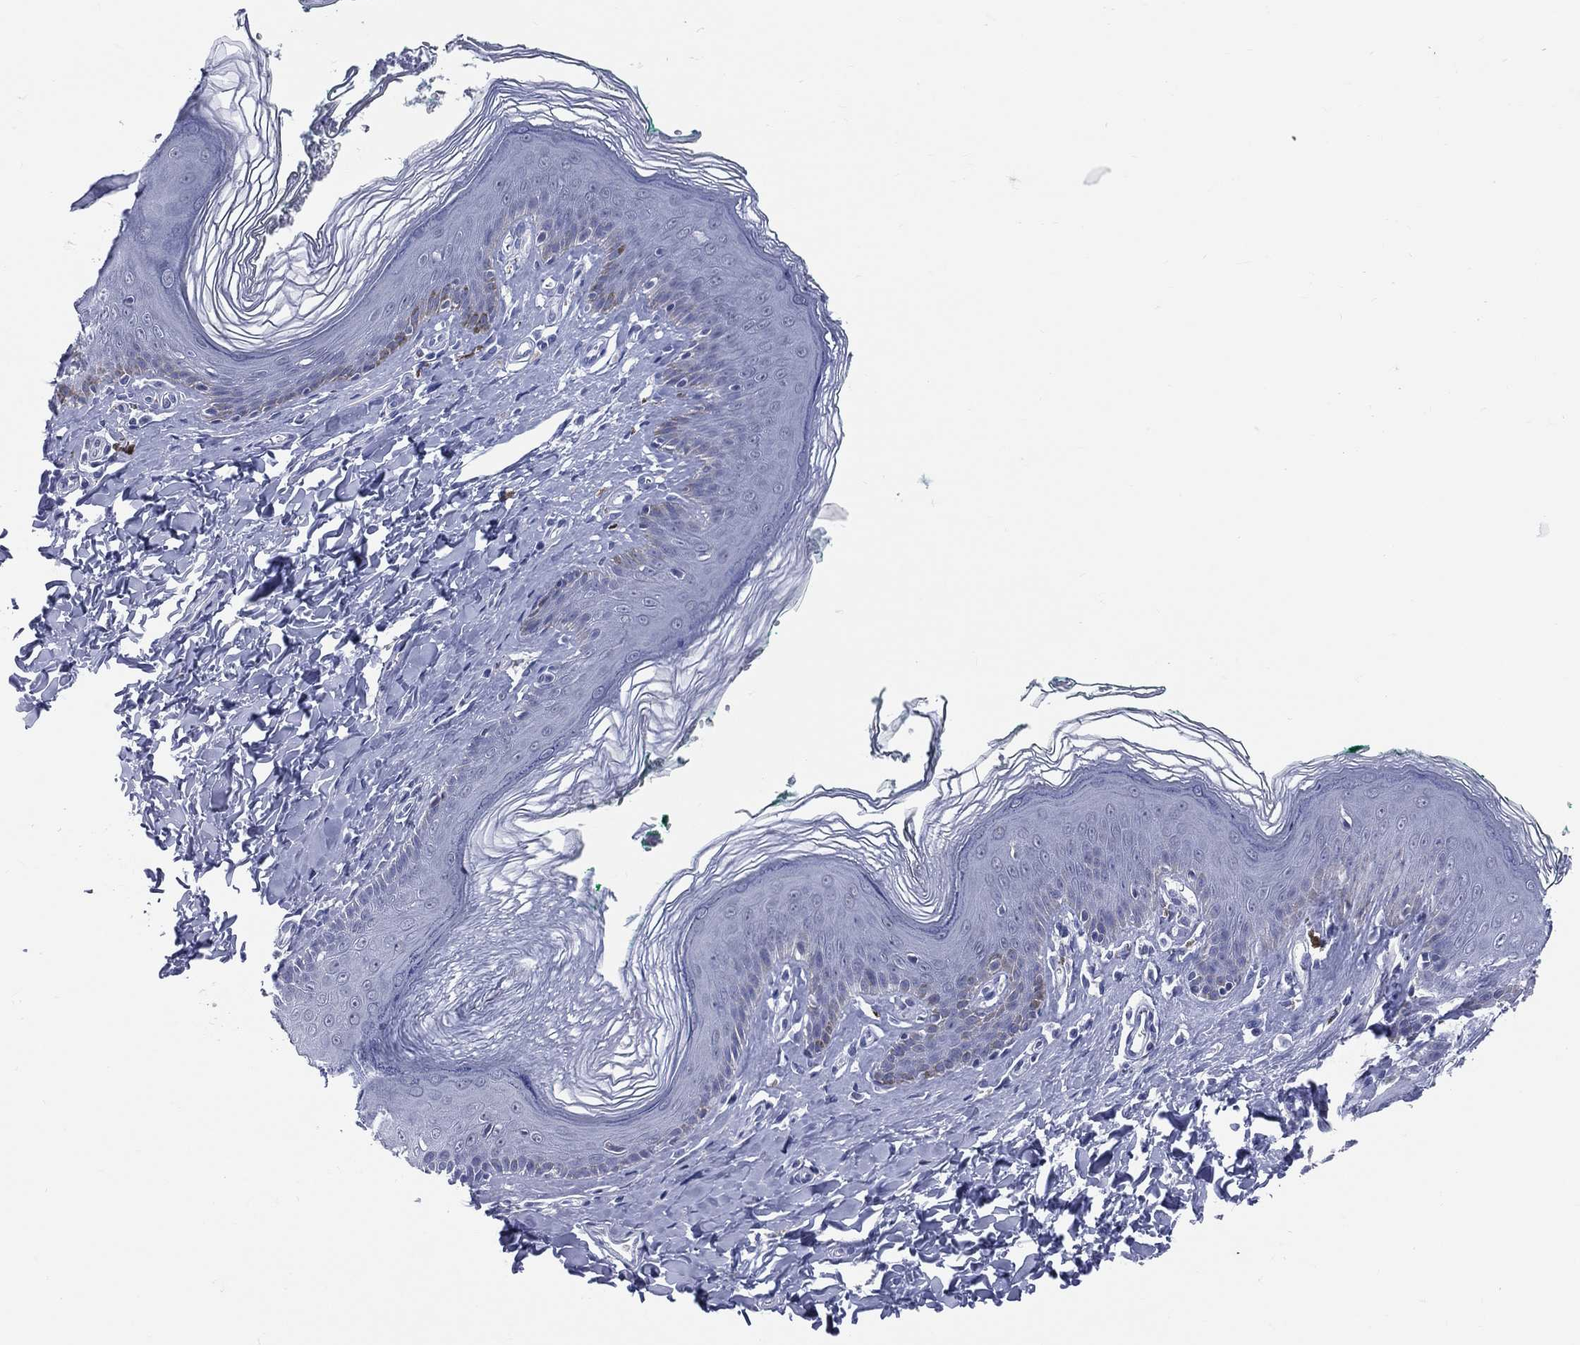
{"staining": {"intensity": "negative", "quantity": "none", "location": "none"}, "tissue": "skin", "cell_type": "Epidermal cells", "image_type": "normal", "snomed": [{"axis": "morphology", "description": "Normal tissue, NOS"}, {"axis": "topography", "description": "Vulva"}], "caption": "Epidermal cells are negative for brown protein staining in benign skin. Nuclei are stained in blue.", "gene": "MLLT10", "patient": {"sex": "female", "age": 66}}